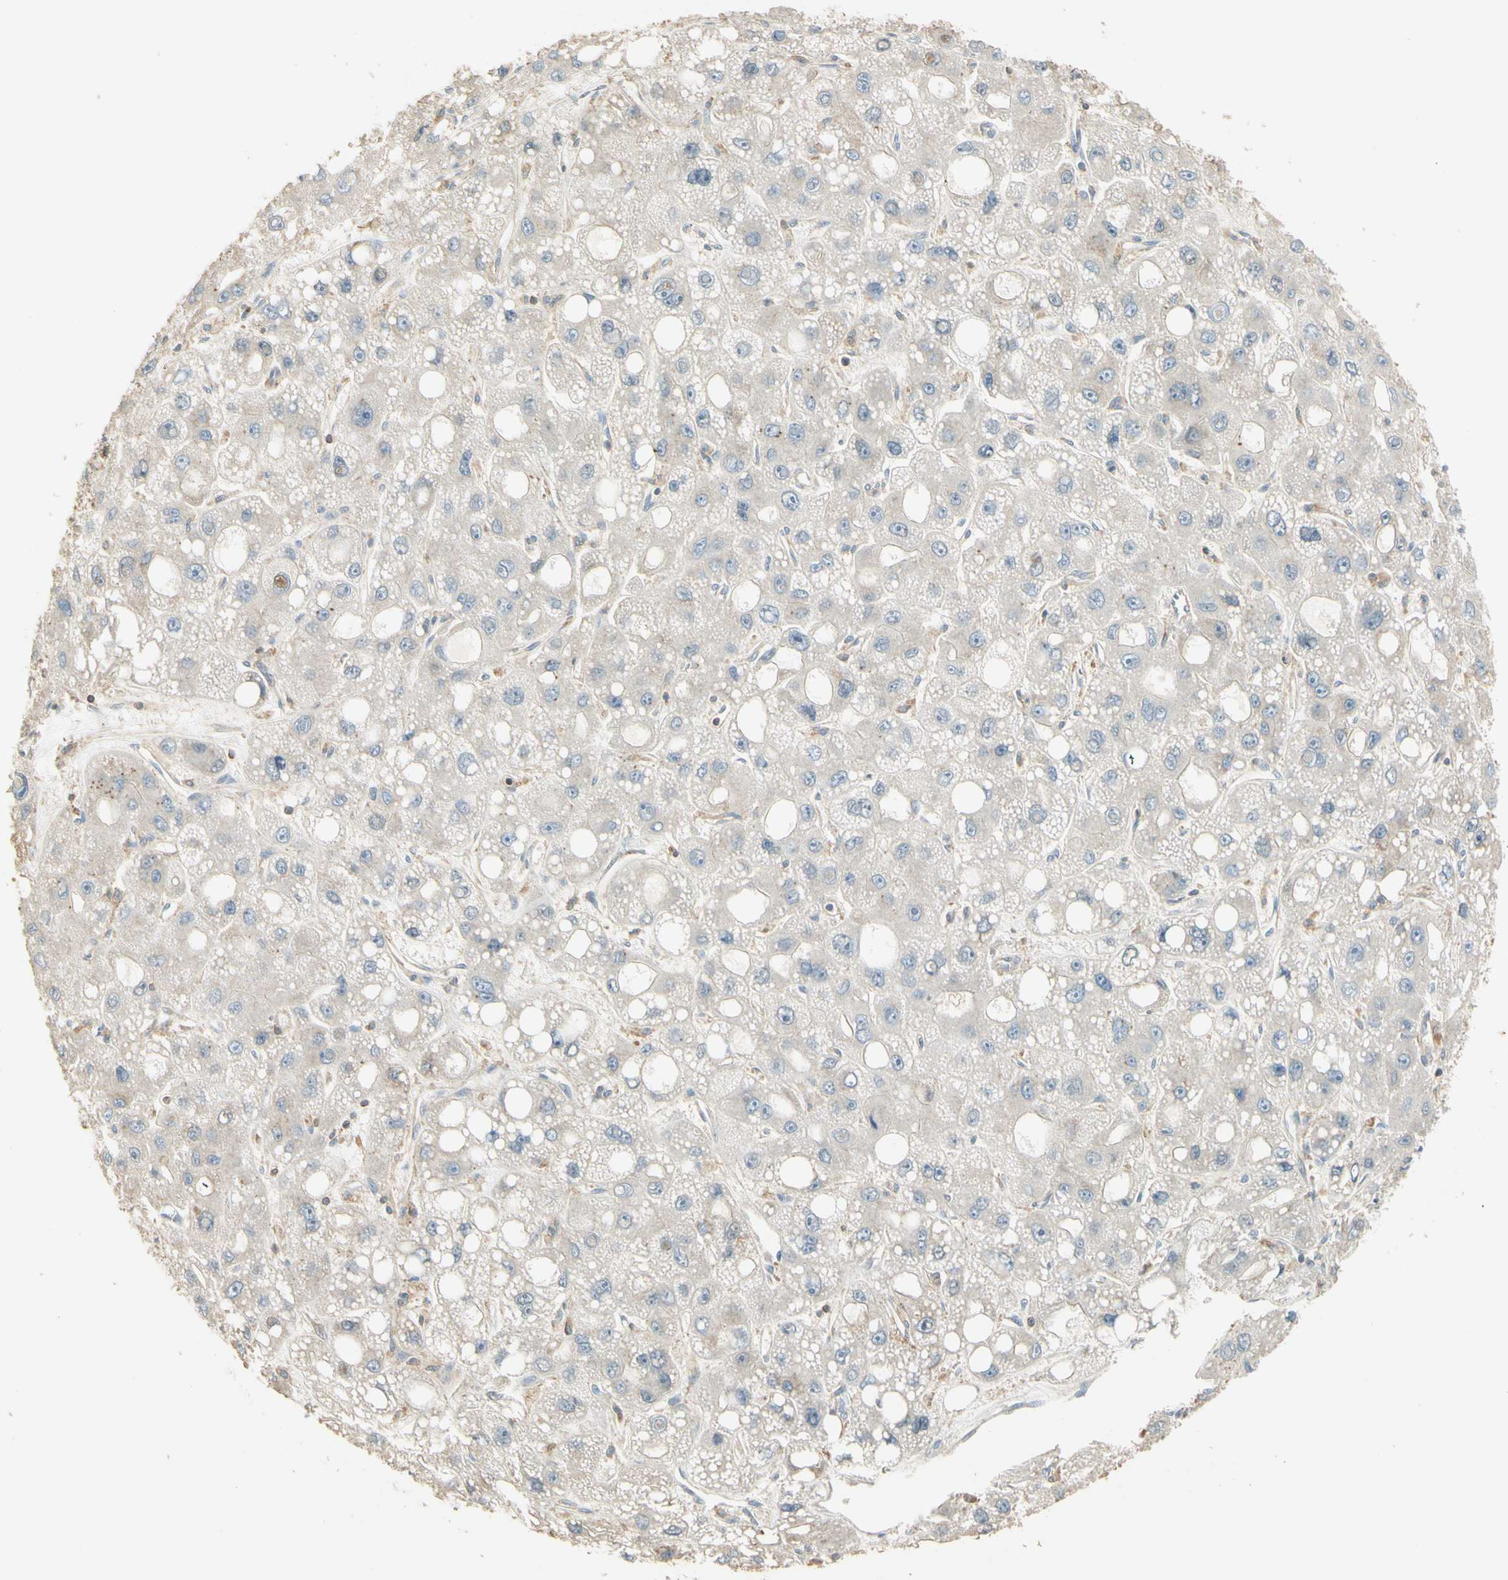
{"staining": {"intensity": "negative", "quantity": "none", "location": "none"}, "tissue": "liver cancer", "cell_type": "Tumor cells", "image_type": "cancer", "snomed": [{"axis": "morphology", "description": "Carcinoma, Hepatocellular, NOS"}, {"axis": "topography", "description": "Liver"}], "caption": "An image of human hepatocellular carcinoma (liver) is negative for staining in tumor cells.", "gene": "PLXNA1", "patient": {"sex": "male", "age": 55}}